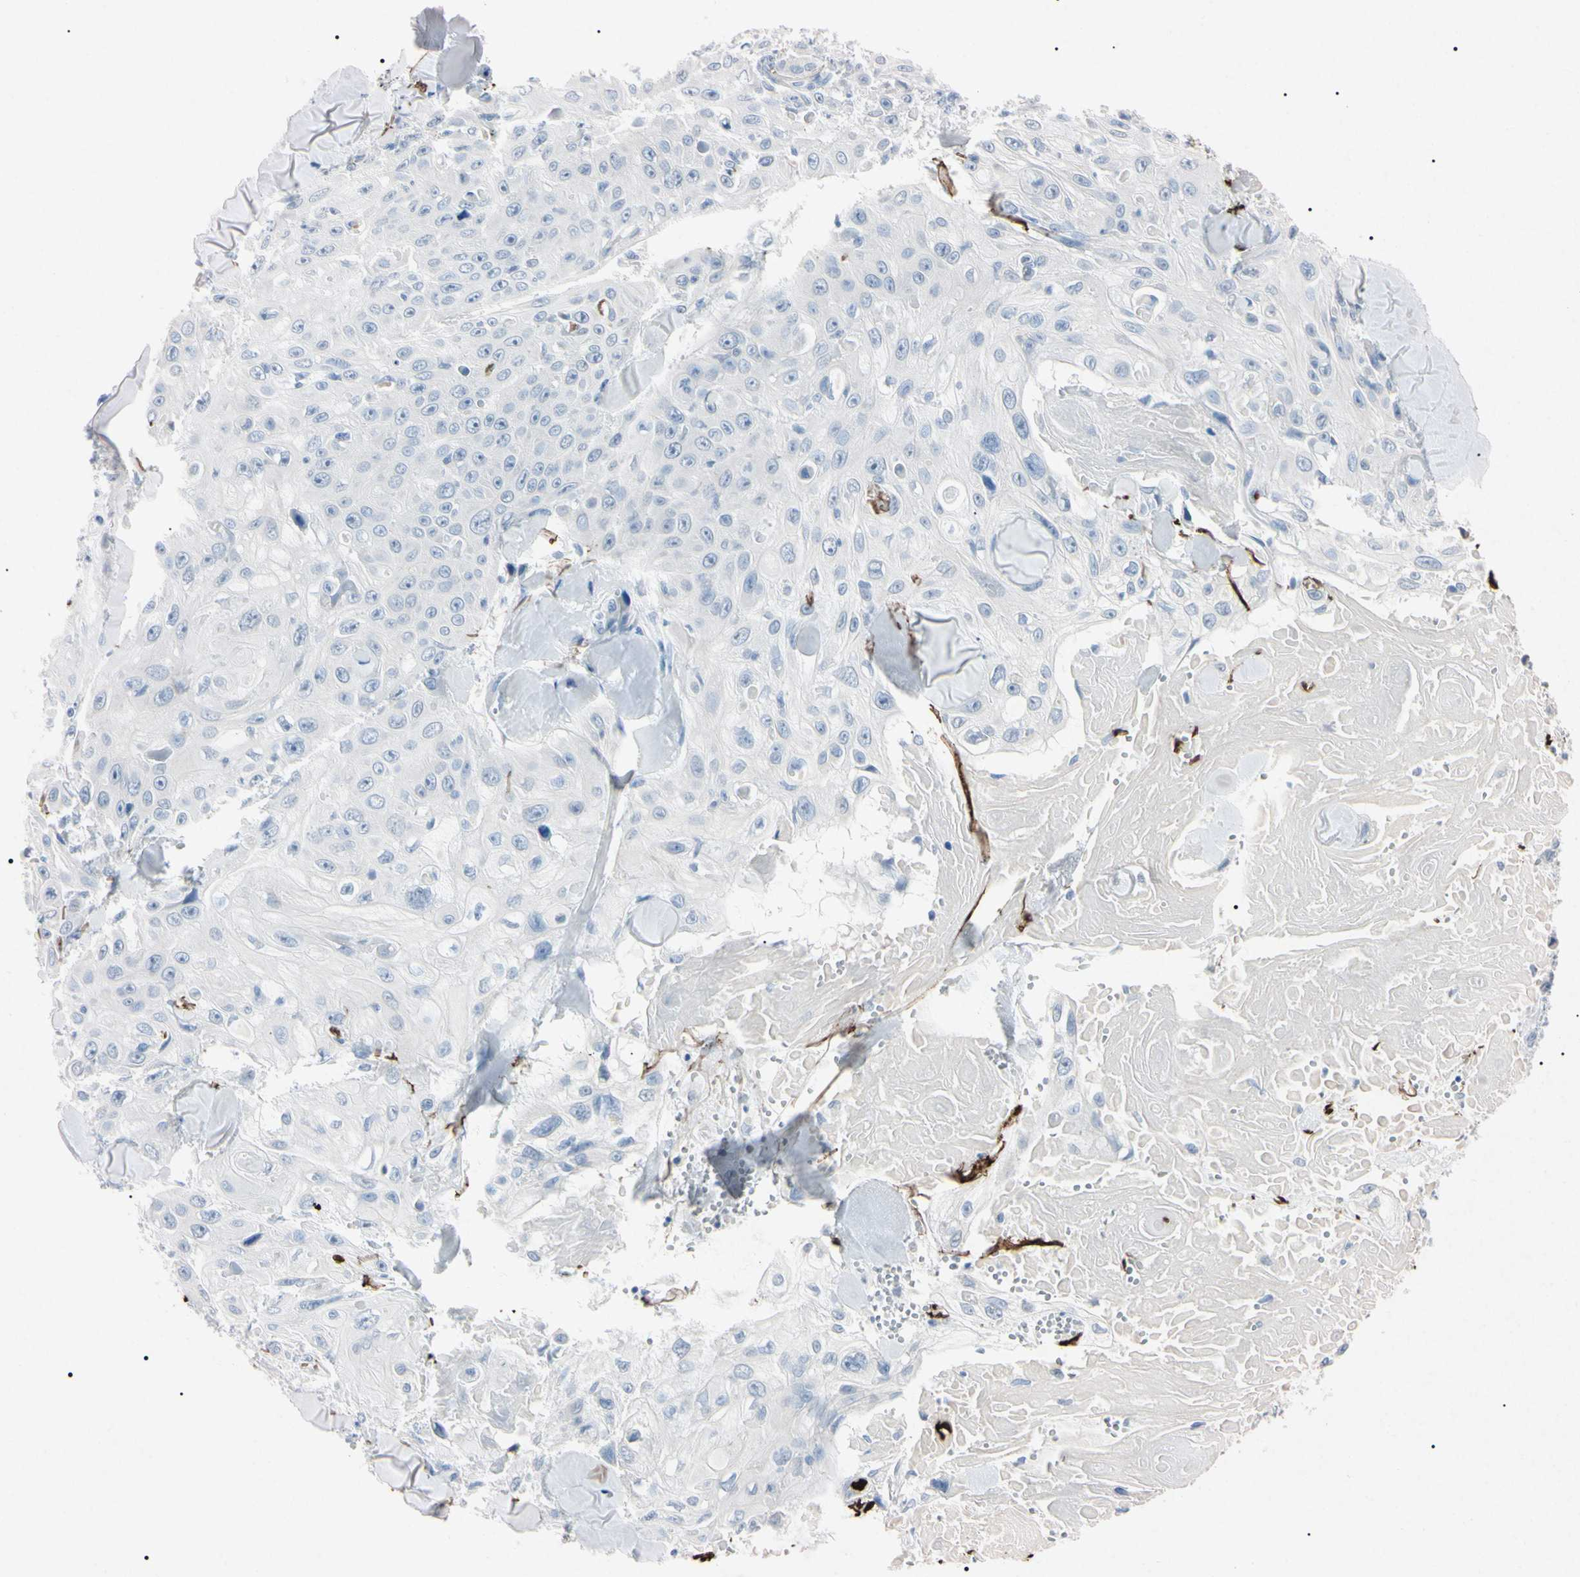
{"staining": {"intensity": "negative", "quantity": "none", "location": "none"}, "tissue": "skin cancer", "cell_type": "Tumor cells", "image_type": "cancer", "snomed": [{"axis": "morphology", "description": "Squamous cell carcinoma, NOS"}, {"axis": "topography", "description": "Skin"}], "caption": "This is an IHC photomicrograph of human skin cancer. There is no positivity in tumor cells.", "gene": "ELN", "patient": {"sex": "male", "age": 86}}